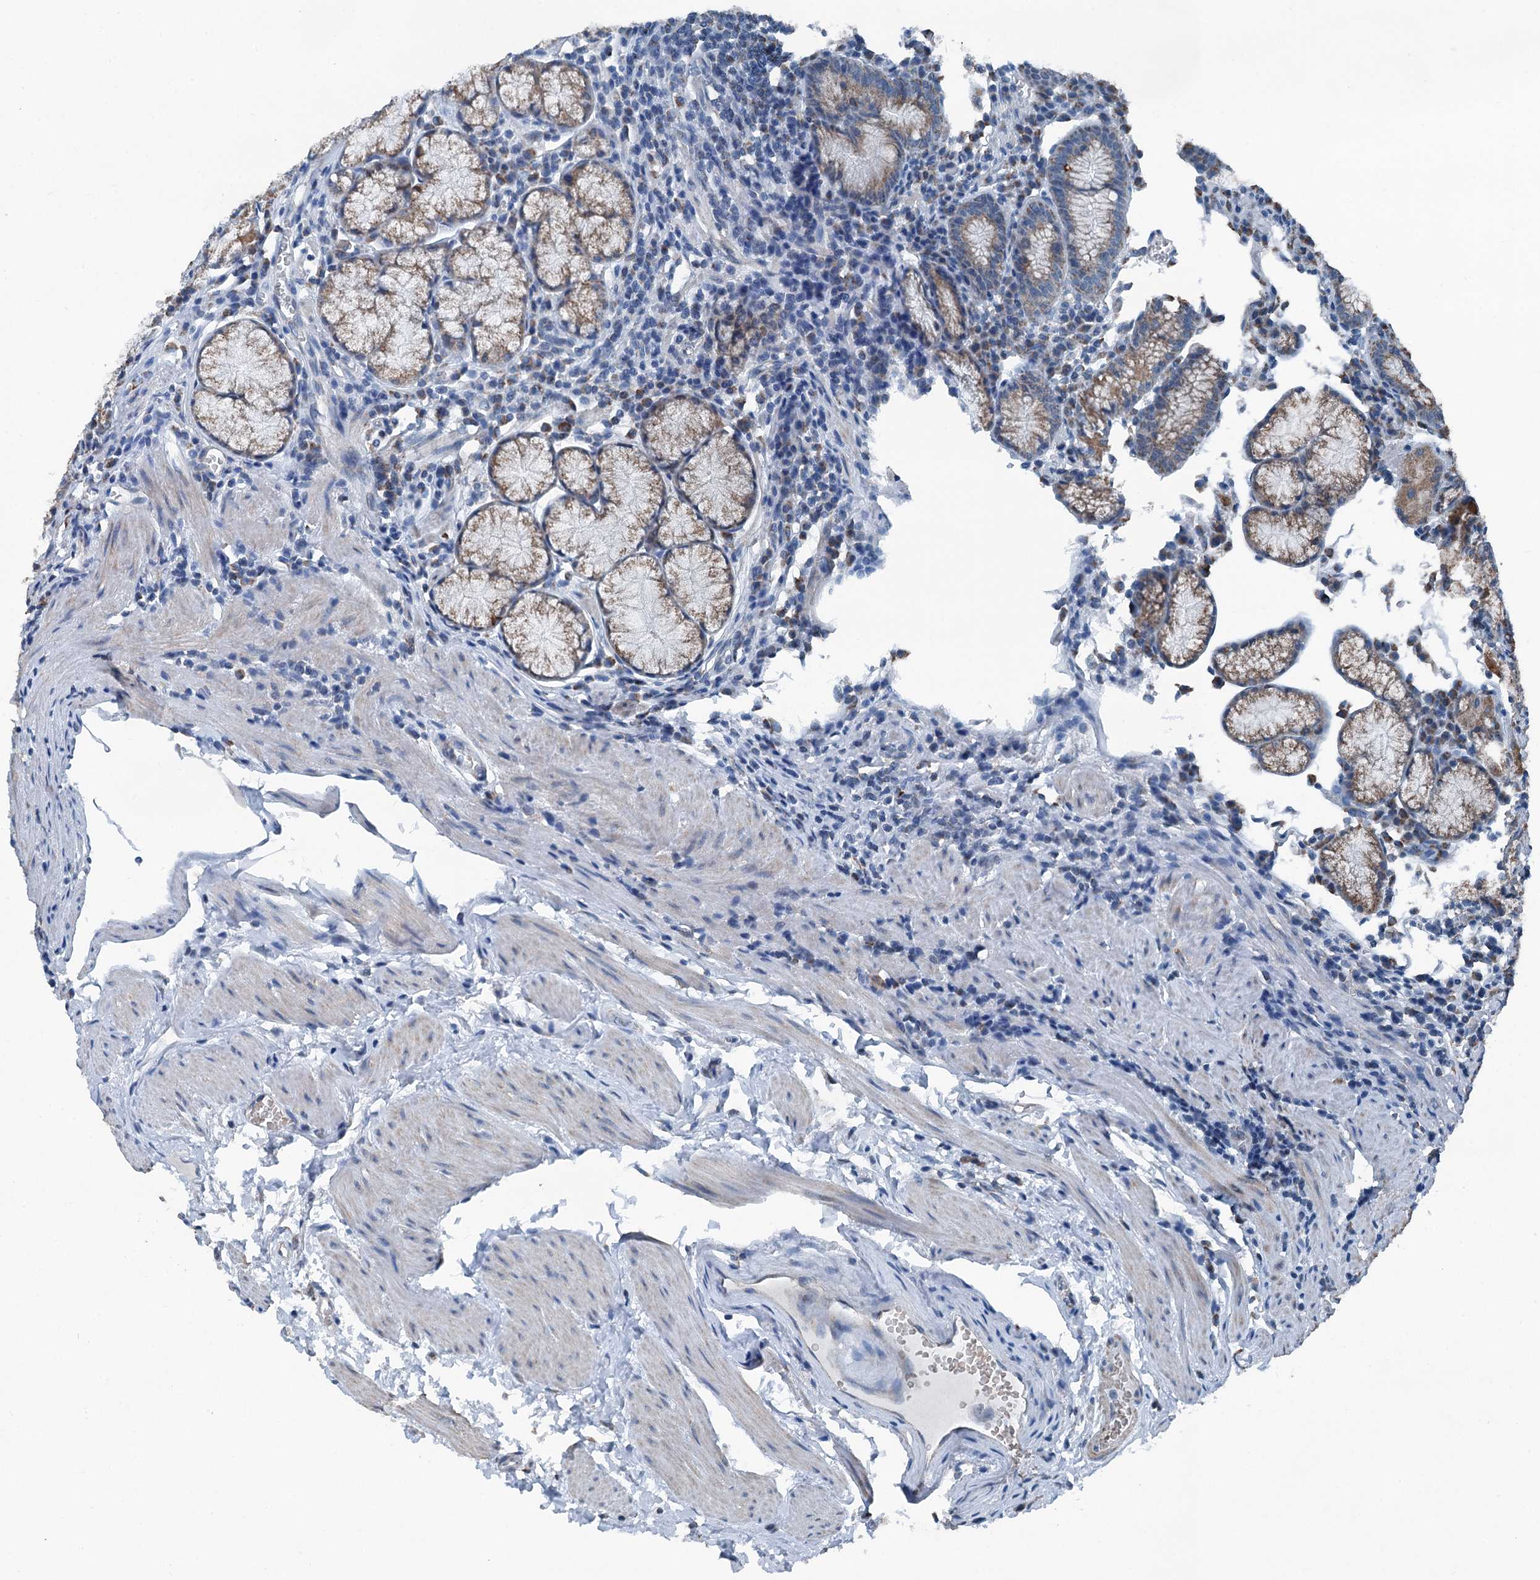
{"staining": {"intensity": "moderate", "quantity": ">75%", "location": "cytoplasmic/membranous"}, "tissue": "stomach", "cell_type": "Glandular cells", "image_type": "normal", "snomed": [{"axis": "morphology", "description": "Normal tissue, NOS"}, {"axis": "topography", "description": "Stomach"}], "caption": "The micrograph displays a brown stain indicating the presence of a protein in the cytoplasmic/membranous of glandular cells in stomach. (brown staining indicates protein expression, while blue staining denotes nuclei).", "gene": "TRPT1", "patient": {"sex": "male", "age": 55}}